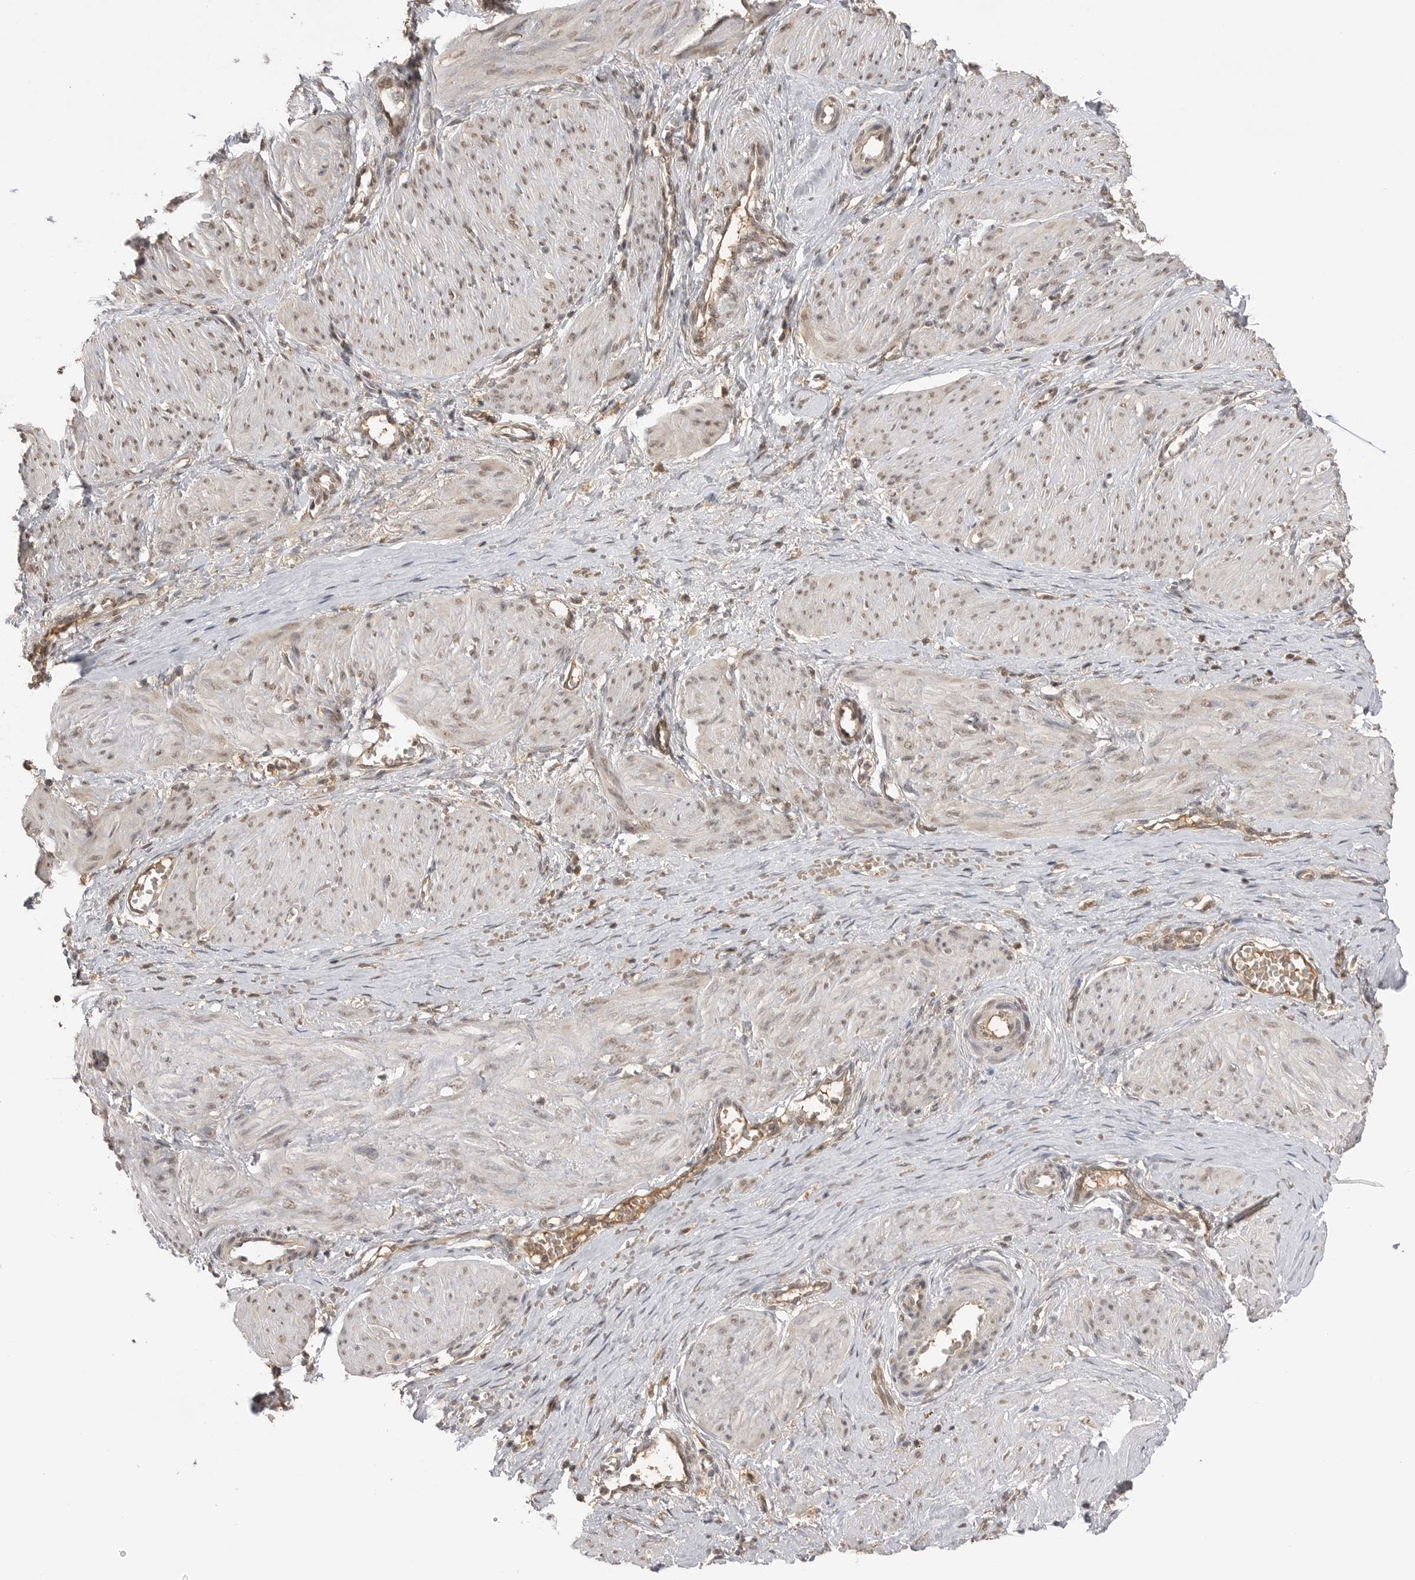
{"staining": {"intensity": "weak", "quantity": "<25%", "location": "cytoplasmic/membranous,nuclear"}, "tissue": "smooth muscle", "cell_type": "Smooth muscle cells", "image_type": "normal", "snomed": [{"axis": "morphology", "description": "Normal tissue, NOS"}, {"axis": "topography", "description": "Endometrium"}], "caption": "Protein analysis of benign smooth muscle shows no significant expression in smooth muscle cells. Brightfield microscopy of immunohistochemistry stained with DAB (brown) and hematoxylin (blue), captured at high magnification.", "gene": "ASPSCR1", "patient": {"sex": "female", "age": 33}}